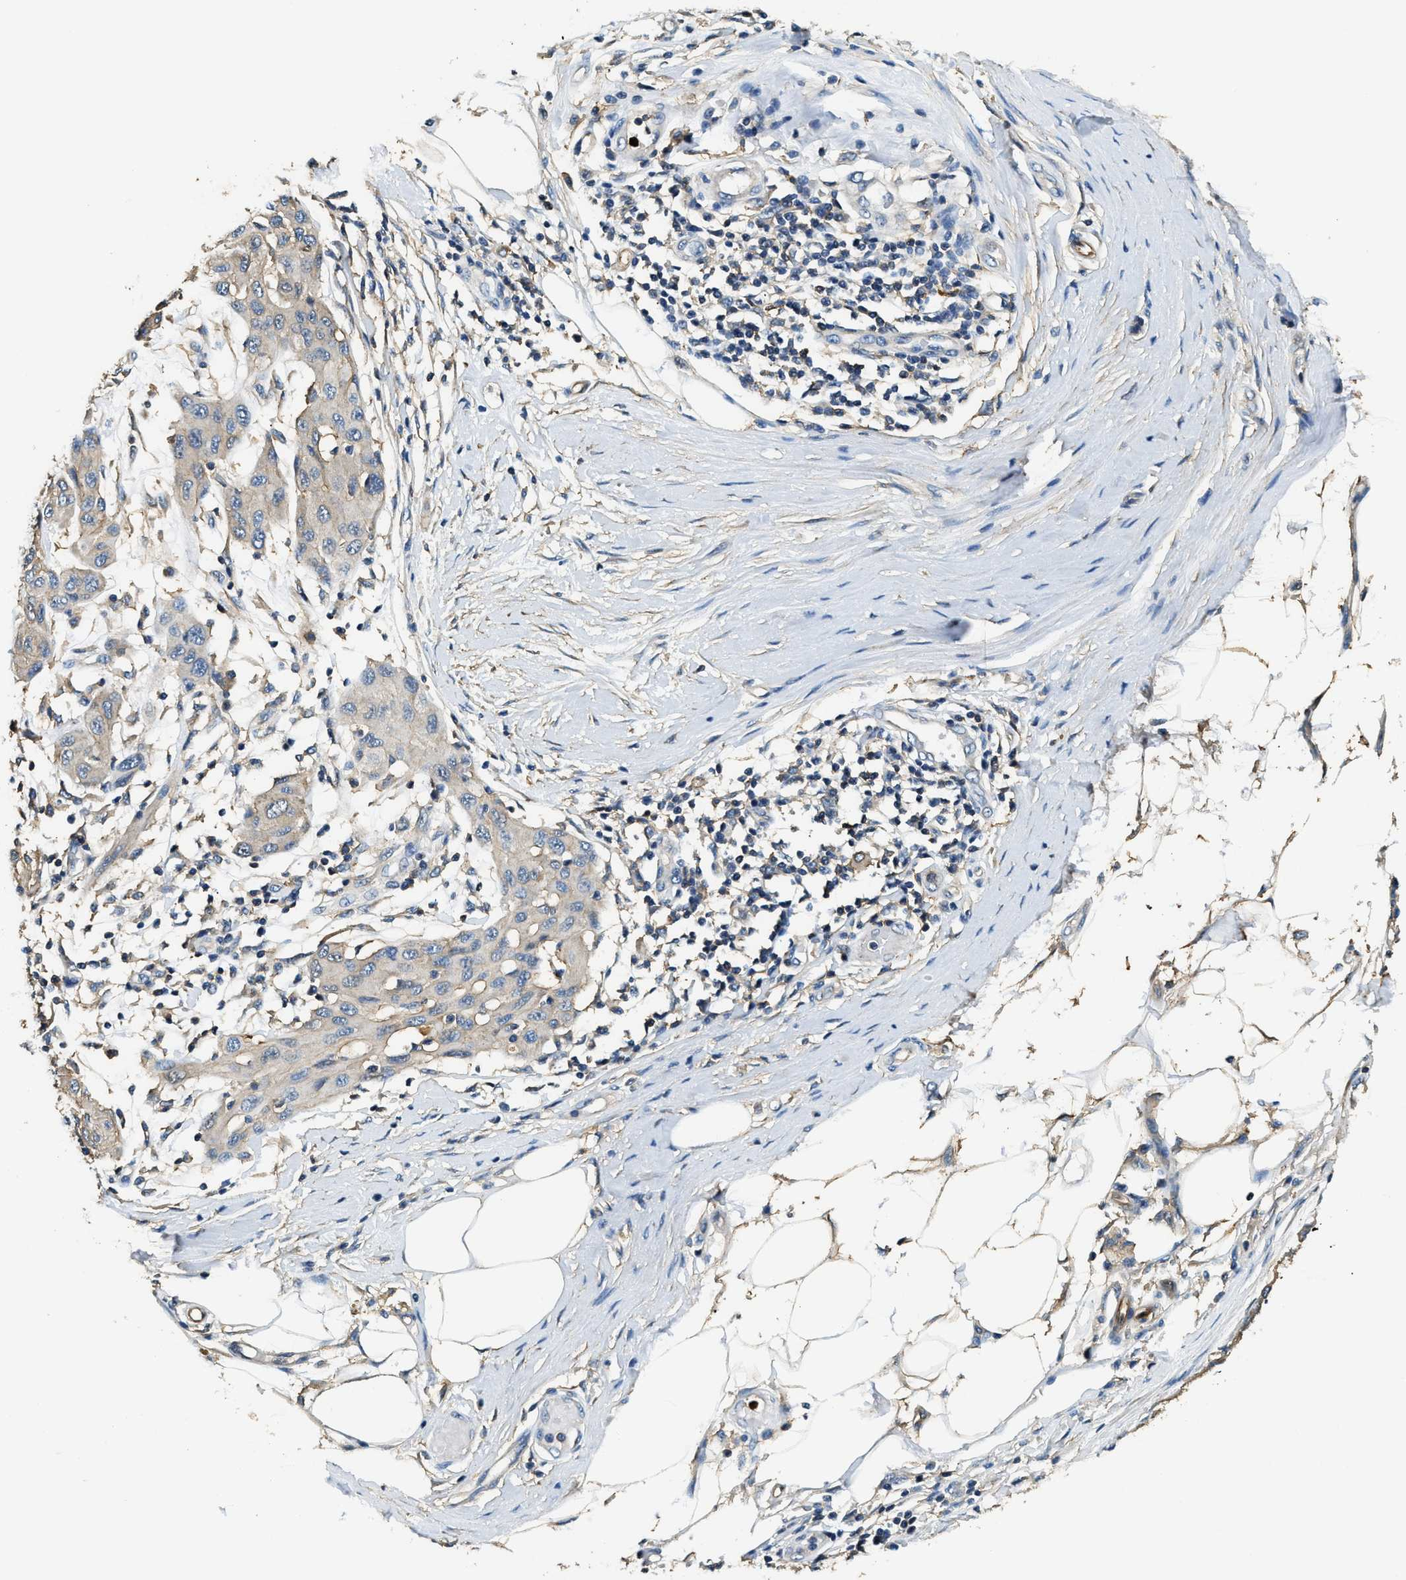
{"staining": {"intensity": "negative", "quantity": "none", "location": "none"}, "tissue": "melanoma", "cell_type": "Tumor cells", "image_type": "cancer", "snomed": [{"axis": "morphology", "description": "Normal tissue, NOS"}, {"axis": "morphology", "description": "Malignant melanoma, NOS"}, {"axis": "topography", "description": "Skin"}], "caption": "IHC of malignant melanoma shows no expression in tumor cells. Brightfield microscopy of immunohistochemistry (IHC) stained with DAB (brown) and hematoxylin (blue), captured at high magnification.", "gene": "ANXA3", "patient": {"sex": "male", "age": 62}}